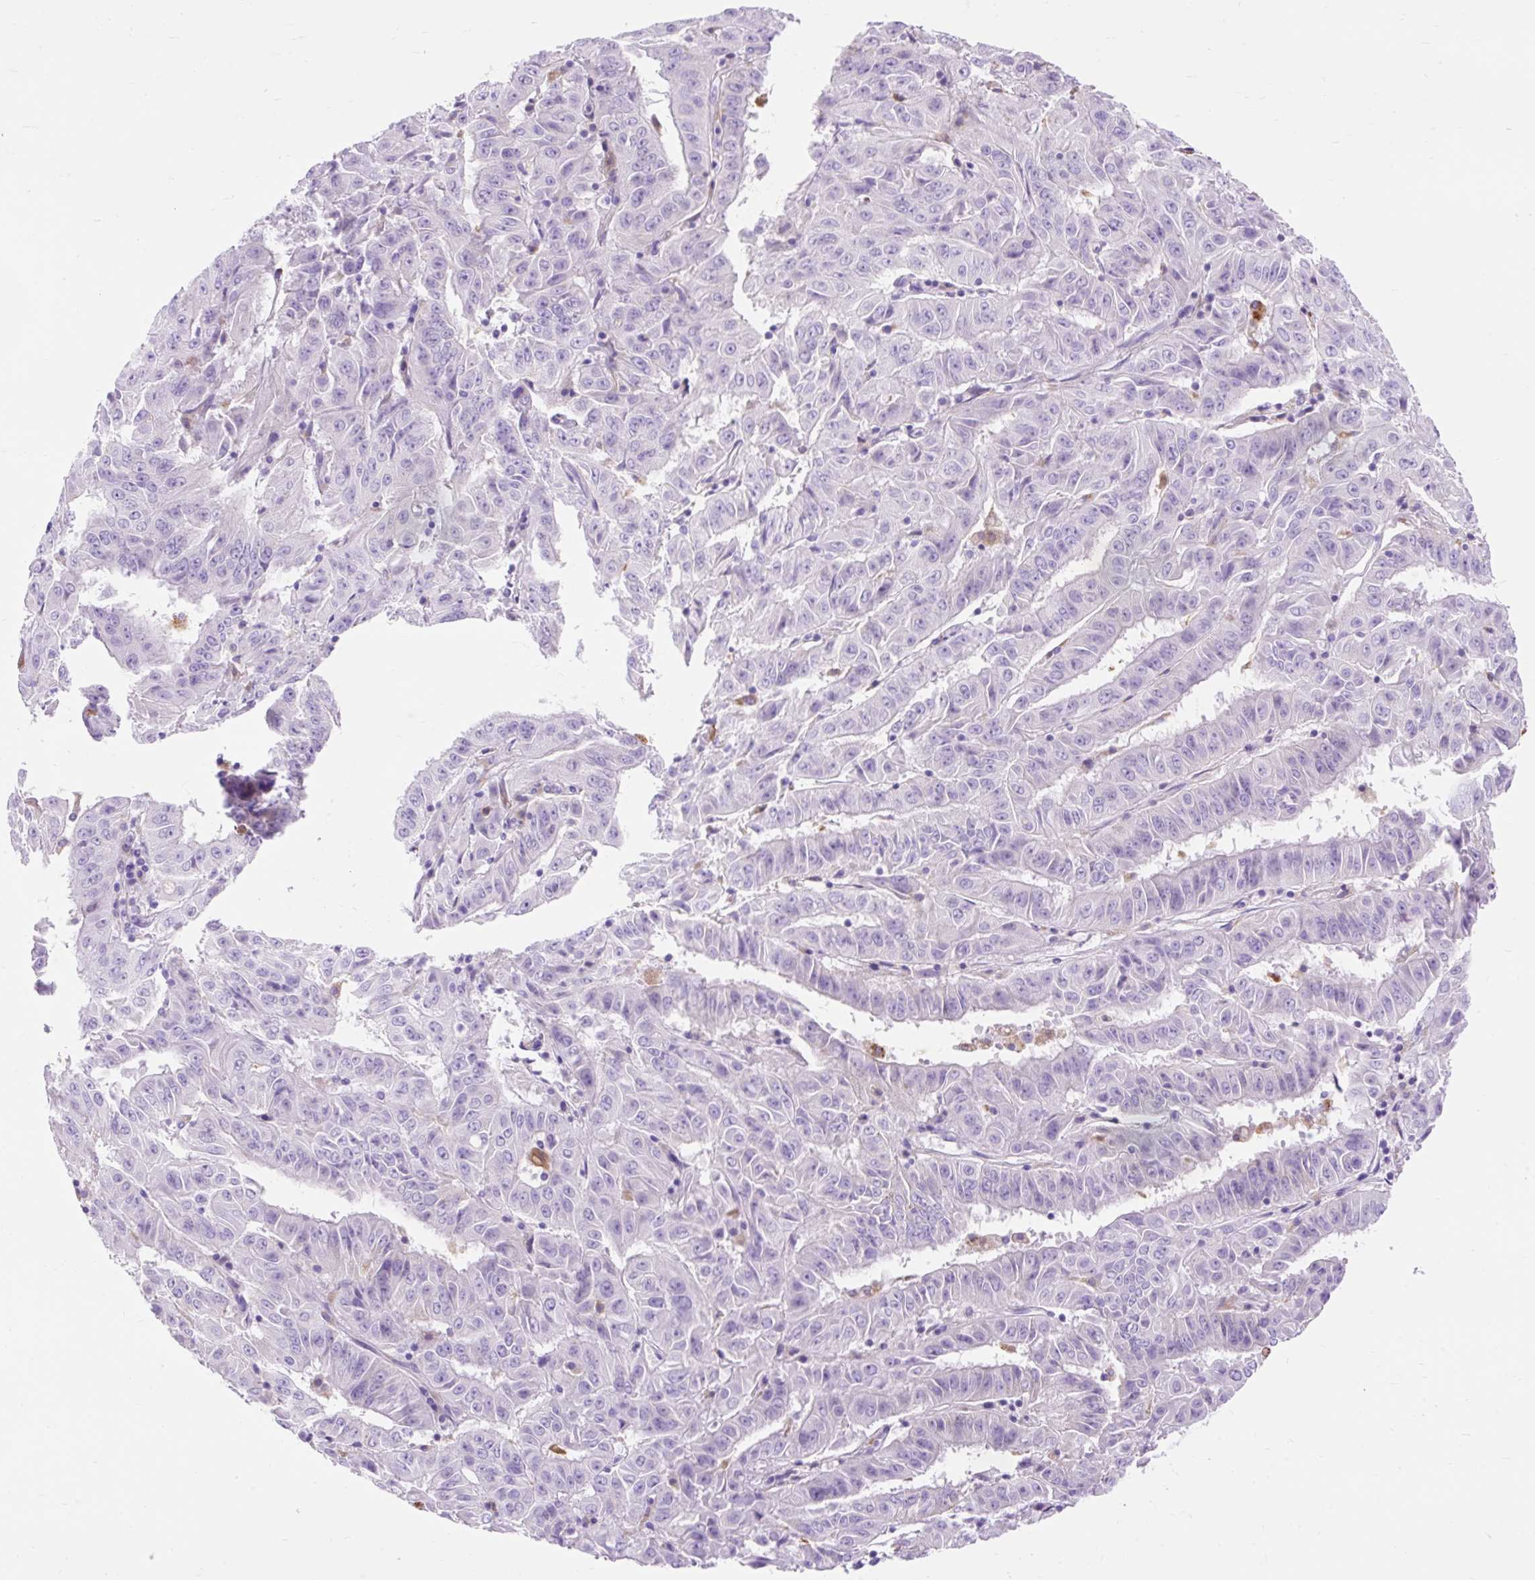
{"staining": {"intensity": "negative", "quantity": "none", "location": "none"}, "tissue": "pancreatic cancer", "cell_type": "Tumor cells", "image_type": "cancer", "snomed": [{"axis": "morphology", "description": "Adenocarcinoma, NOS"}, {"axis": "topography", "description": "Pancreas"}], "caption": "This is an IHC image of pancreatic cancer. There is no staining in tumor cells.", "gene": "HEXB", "patient": {"sex": "male", "age": 63}}